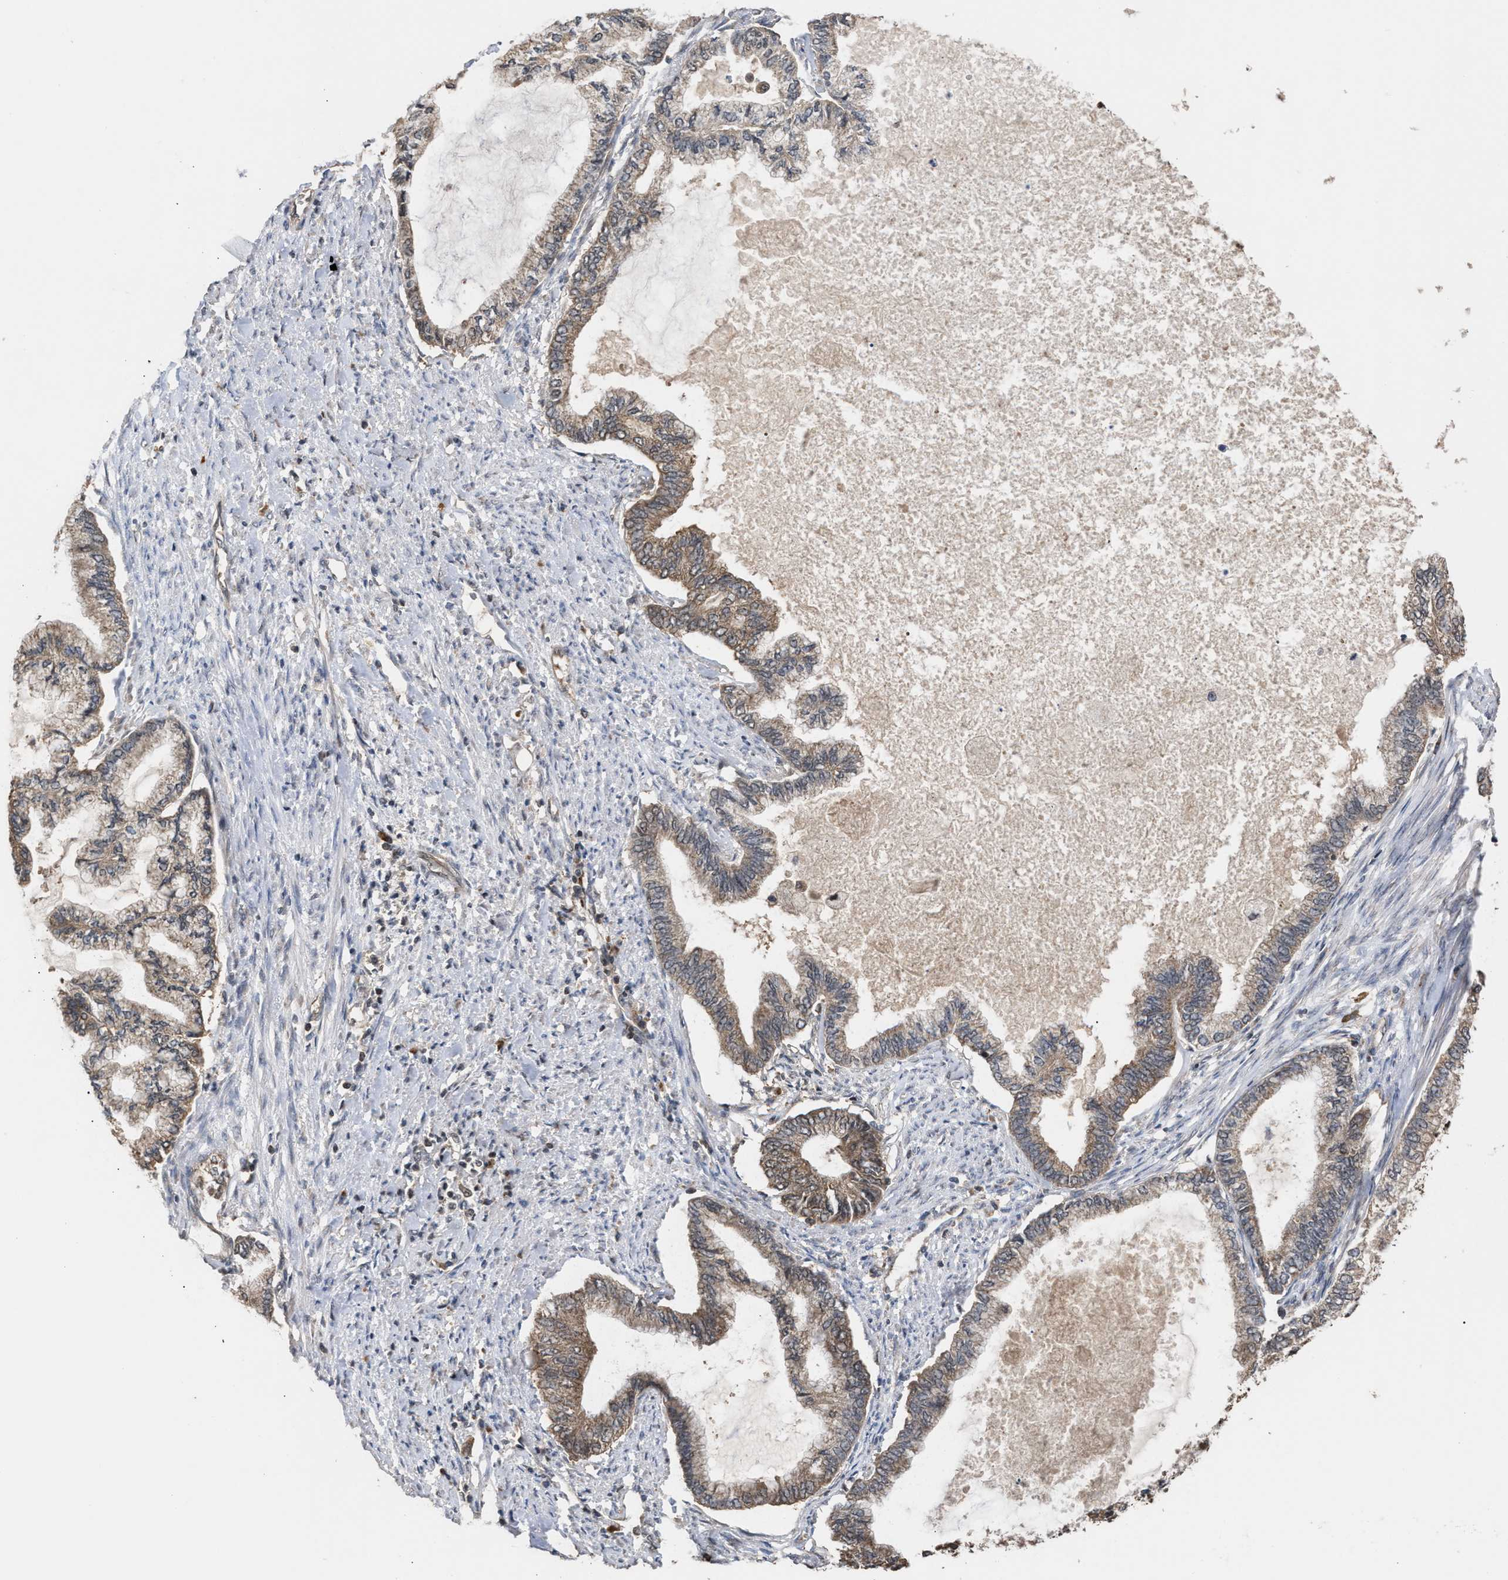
{"staining": {"intensity": "weak", "quantity": ">75%", "location": "cytoplasmic/membranous"}, "tissue": "endometrial cancer", "cell_type": "Tumor cells", "image_type": "cancer", "snomed": [{"axis": "morphology", "description": "Adenocarcinoma, NOS"}, {"axis": "topography", "description": "Endometrium"}], "caption": "Protein staining of endometrial adenocarcinoma tissue demonstrates weak cytoplasmic/membranous staining in approximately >75% of tumor cells.", "gene": "C9orf78", "patient": {"sex": "female", "age": 86}}